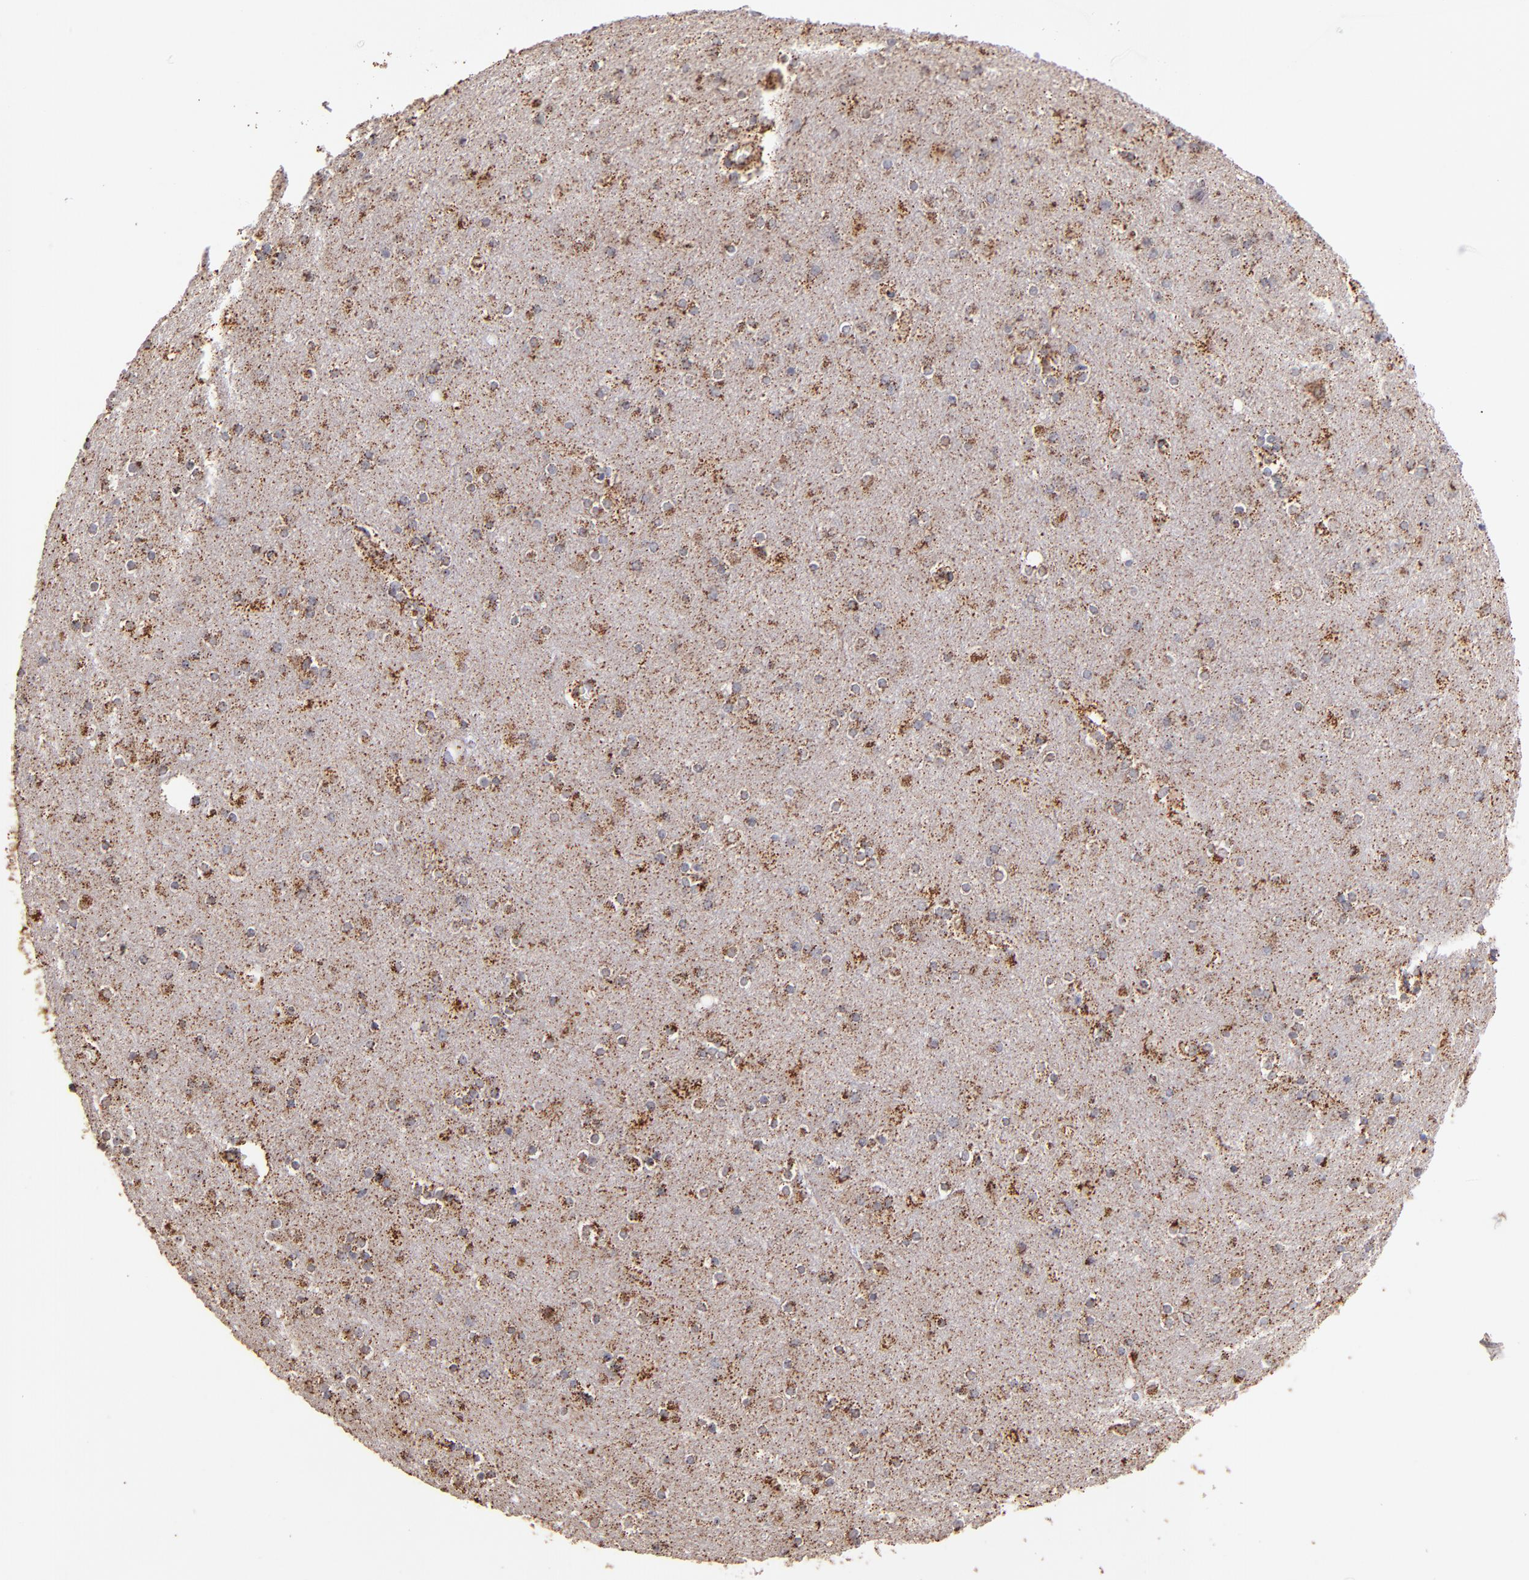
{"staining": {"intensity": "weak", "quantity": ">75%", "location": "cytoplasmic/membranous"}, "tissue": "cerebral cortex", "cell_type": "Endothelial cells", "image_type": "normal", "snomed": [{"axis": "morphology", "description": "Normal tissue, NOS"}, {"axis": "topography", "description": "Cerebral cortex"}], "caption": "Endothelial cells exhibit low levels of weak cytoplasmic/membranous positivity in about >75% of cells in normal human cerebral cortex.", "gene": "DLST", "patient": {"sex": "female", "age": 54}}